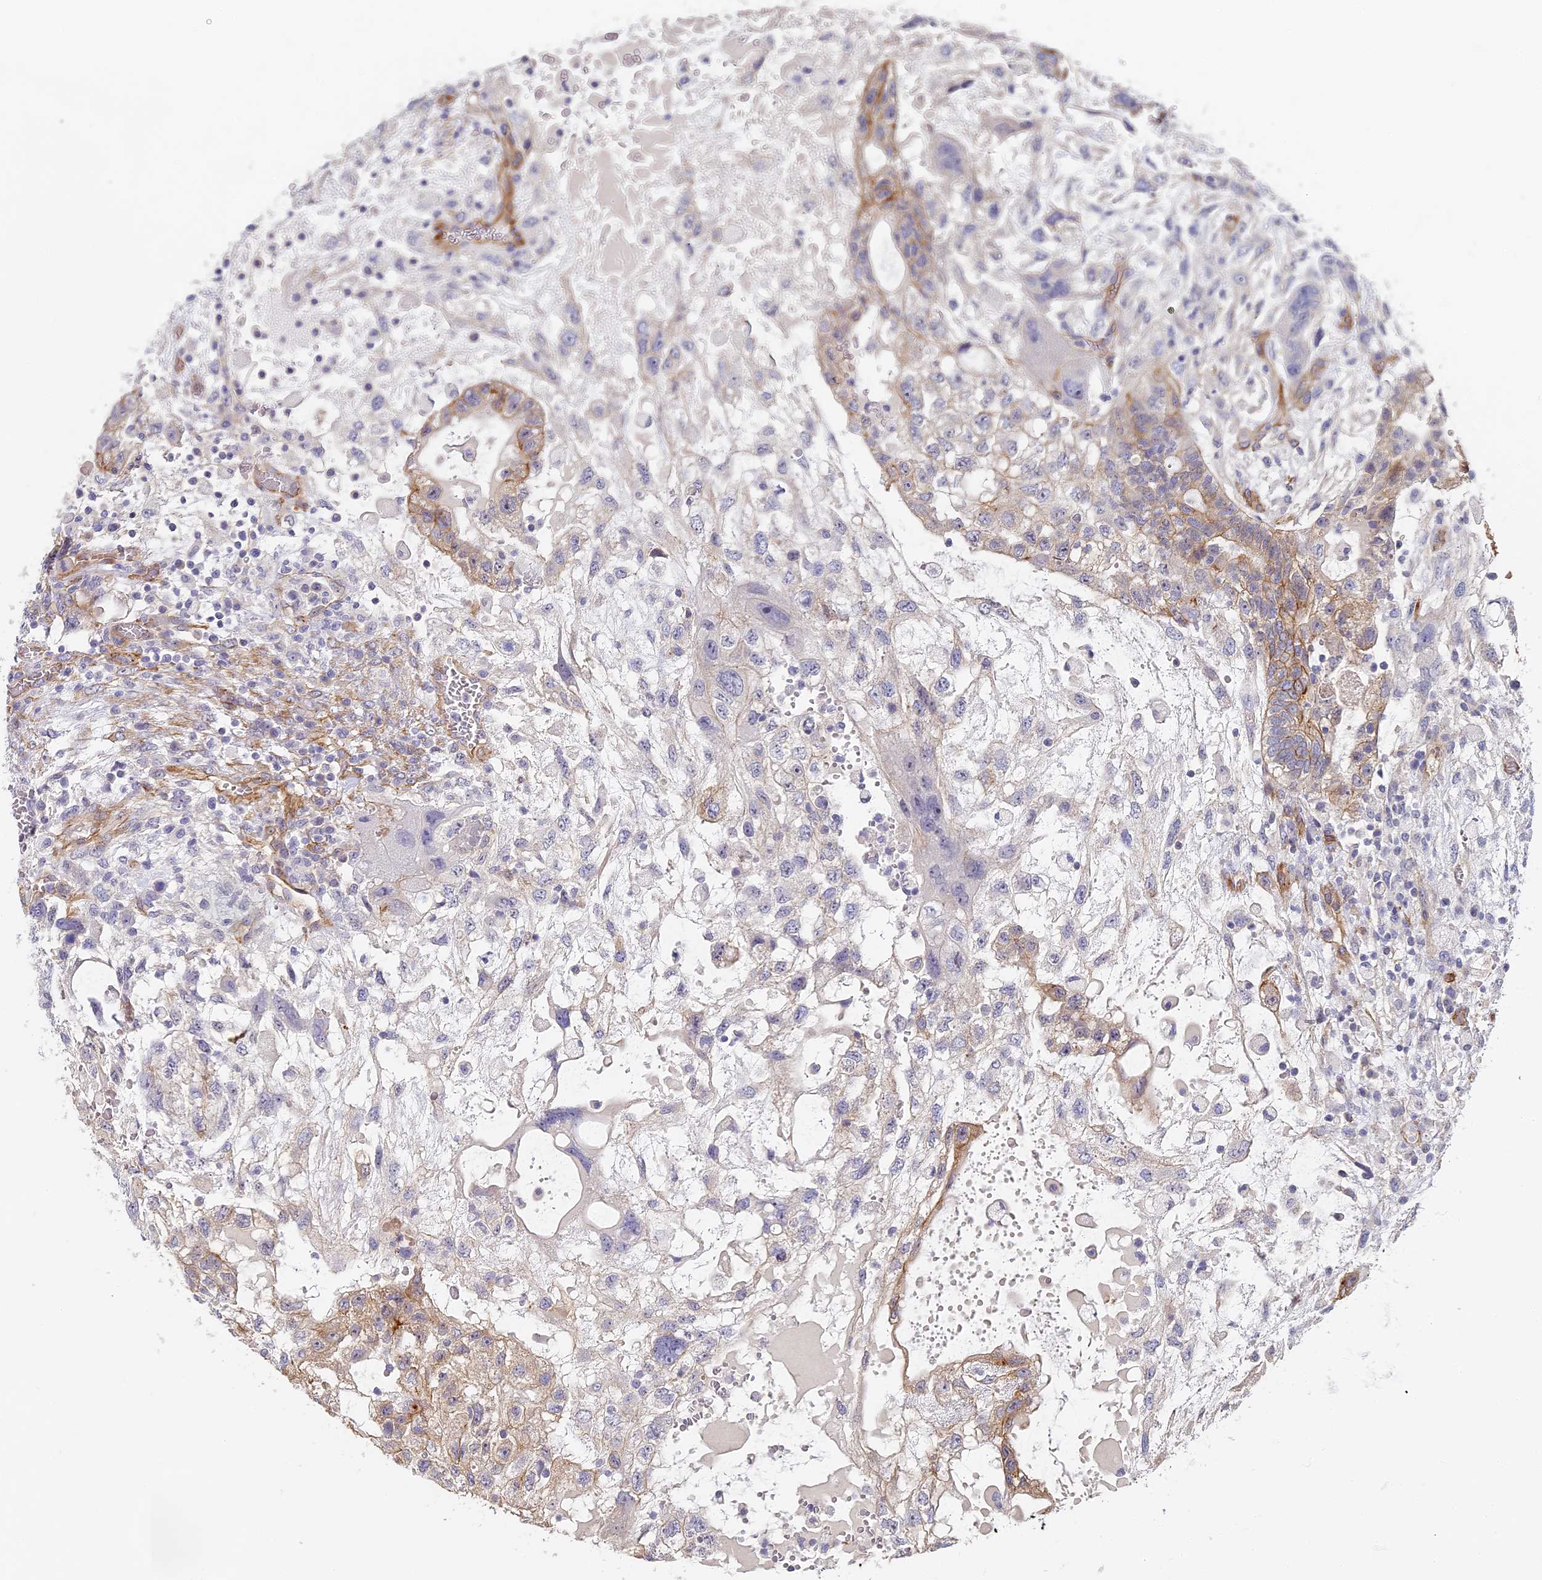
{"staining": {"intensity": "negative", "quantity": "none", "location": "none"}, "tissue": "testis cancer", "cell_type": "Tumor cells", "image_type": "cancer", "snomed": [{"axis": "morphology", "description": "Carcinoma, Embryonal, NOS"}, {"axis": "topography", "description": "Testis"}], "caption": "Immunohistochemical staining of testis embryonal carcinoma exhibits no significant expression in tumor cells.", "gene": "CCDC30", "patient": {"sex": "male", "age": 36}}